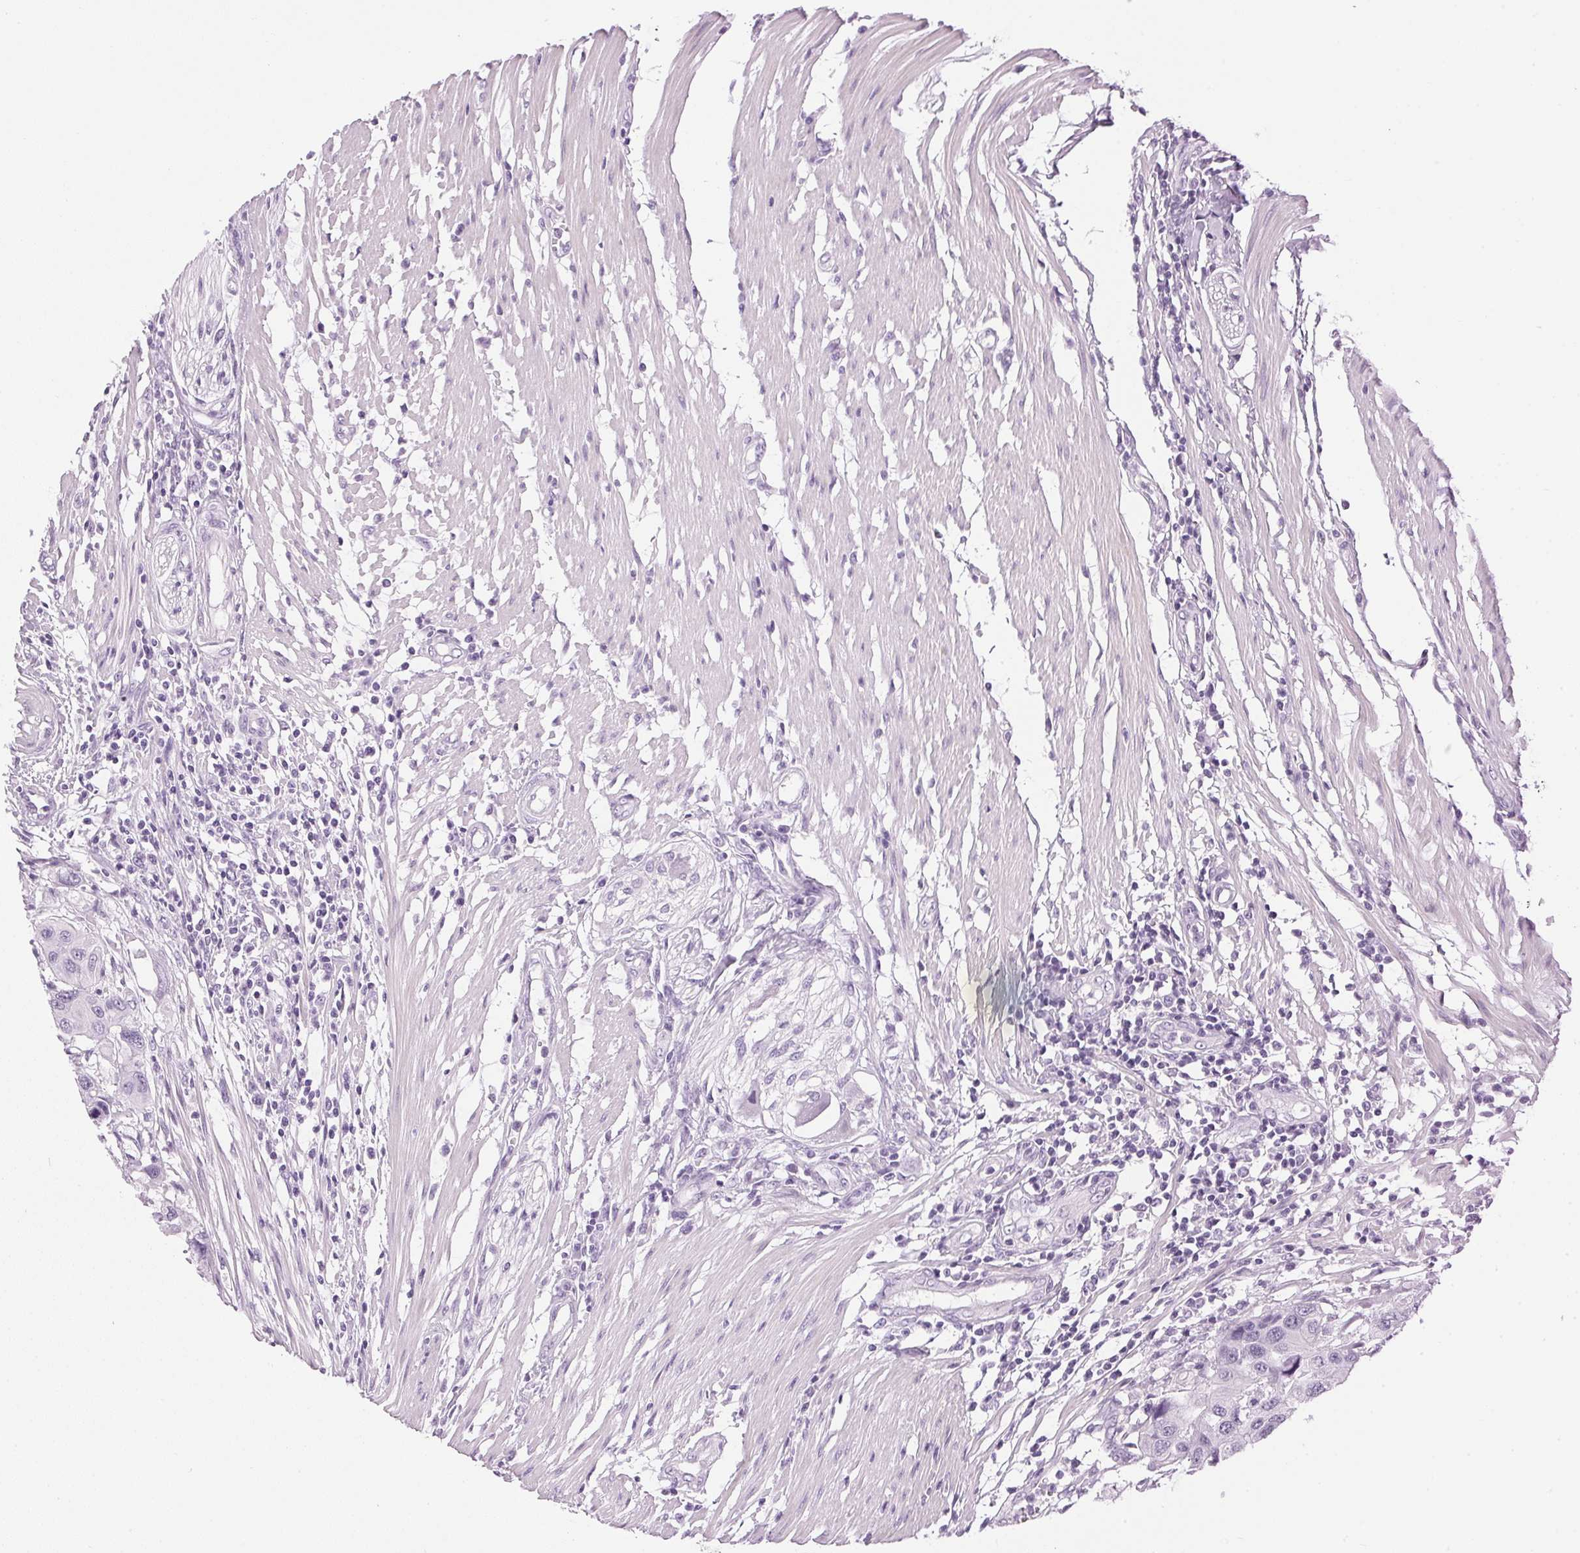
{"staining": {"intensity": "negative", "quantity": "none", "location": "none"}, "tissue": "colorectal cancer", "cell_type": "Tumor cells", "image_type": "cancer", "snomed": [{"axis": "morphology", "description": "Adenocarcinoma, NOS"}, {"axis": "topography", "description": "Colon"}], "caption": "Photomicrograph shows no protein expression in tumor cells of colorectal adenocarcinoma tissue.", "gene": "SP7", "patient": {"sex": "male", "age": 77}}